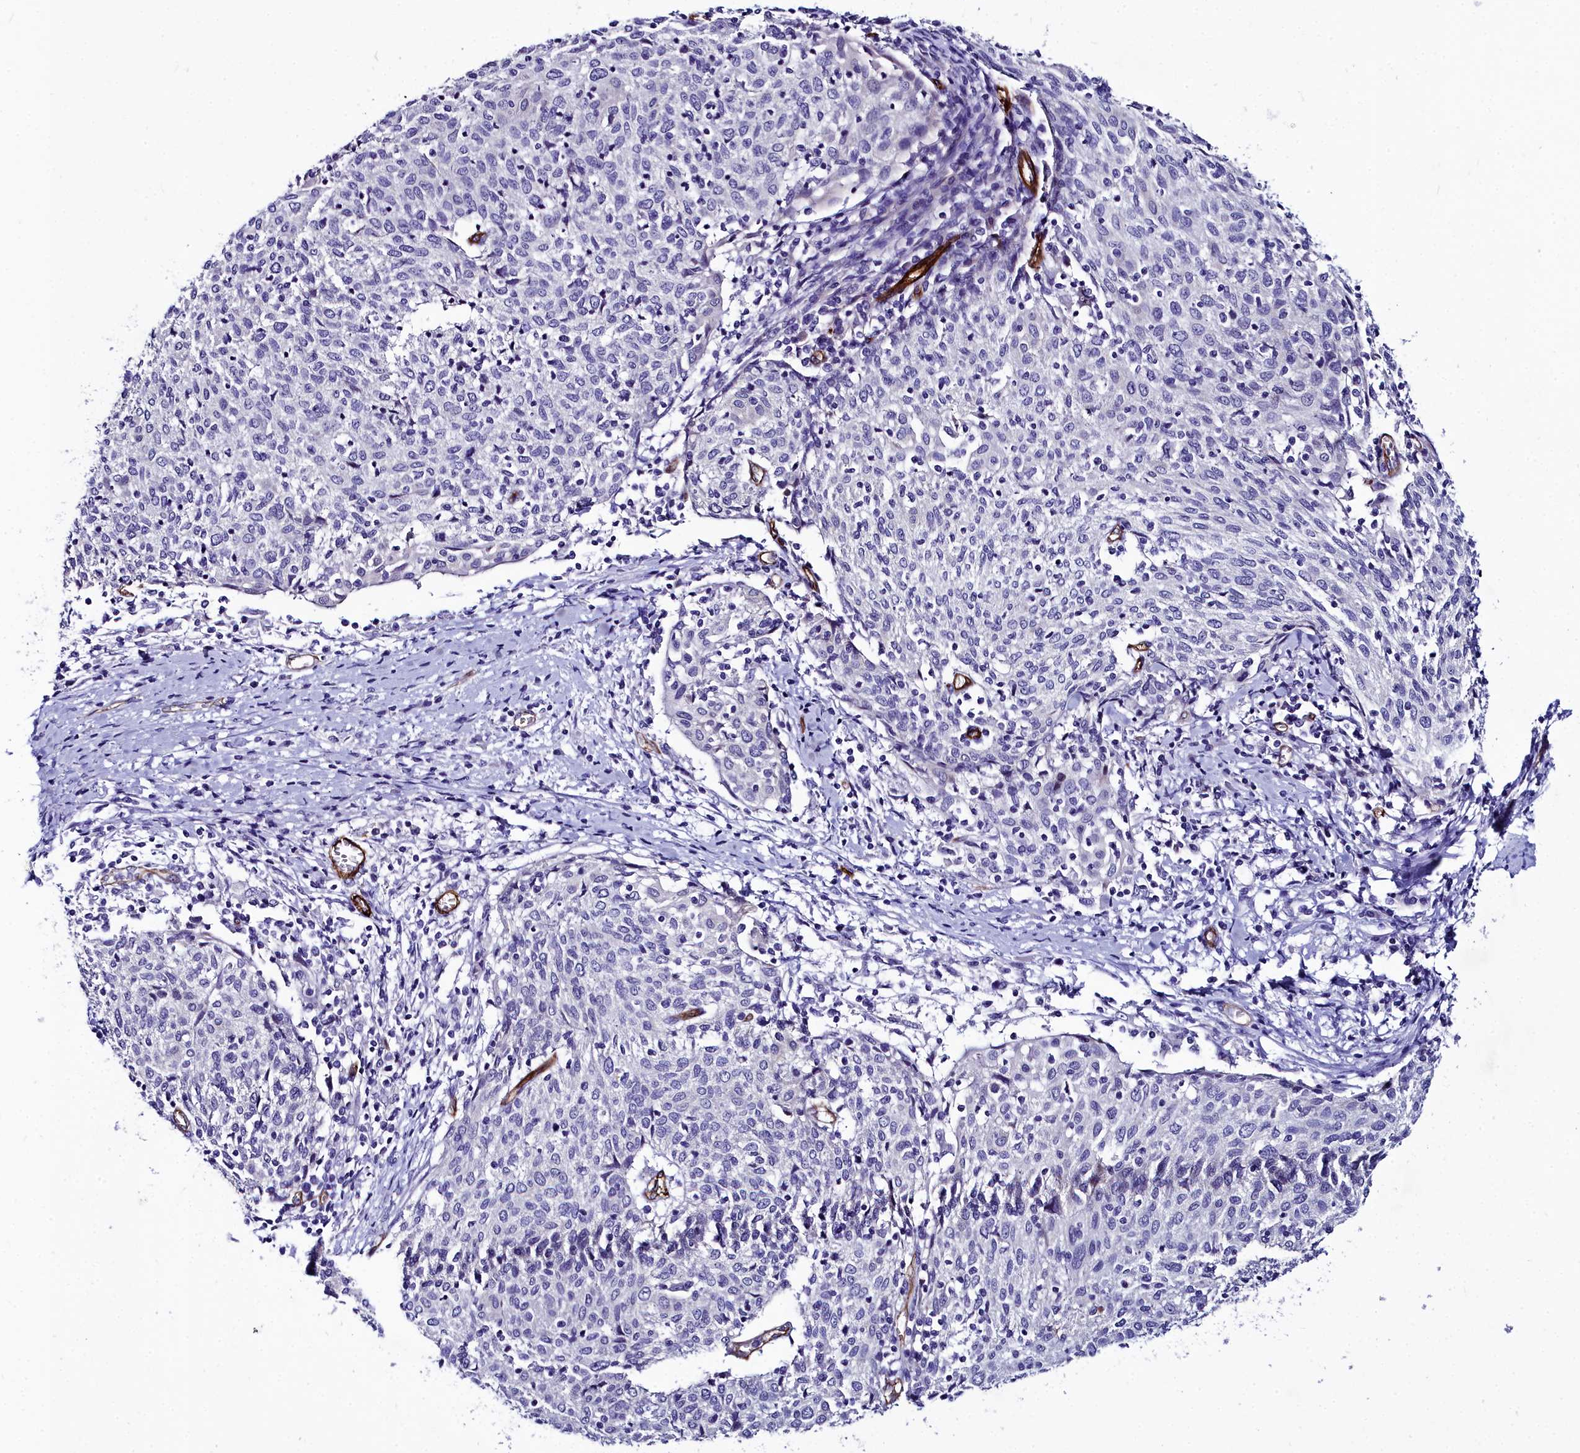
{"staining": {"intensity": "negative", "quantity": "none", "location": "none"}, "tissue": "cervical cancer", "cell_type": "Tumor cells", "image_type": "cancer", "snomed": [{"axis": "morphology", "description": "Squamous cell carcinoma, NOS"}, {"axis": "topography", "description": "Cervix"}], "caption": "IHC photomicrograph of neoplastic tissue: cervical cancer stained with DAB displays no significant protein expression in tumor cells.", "gene": "CYP4F11", "patient": {"sex": "female", "age": 52}}